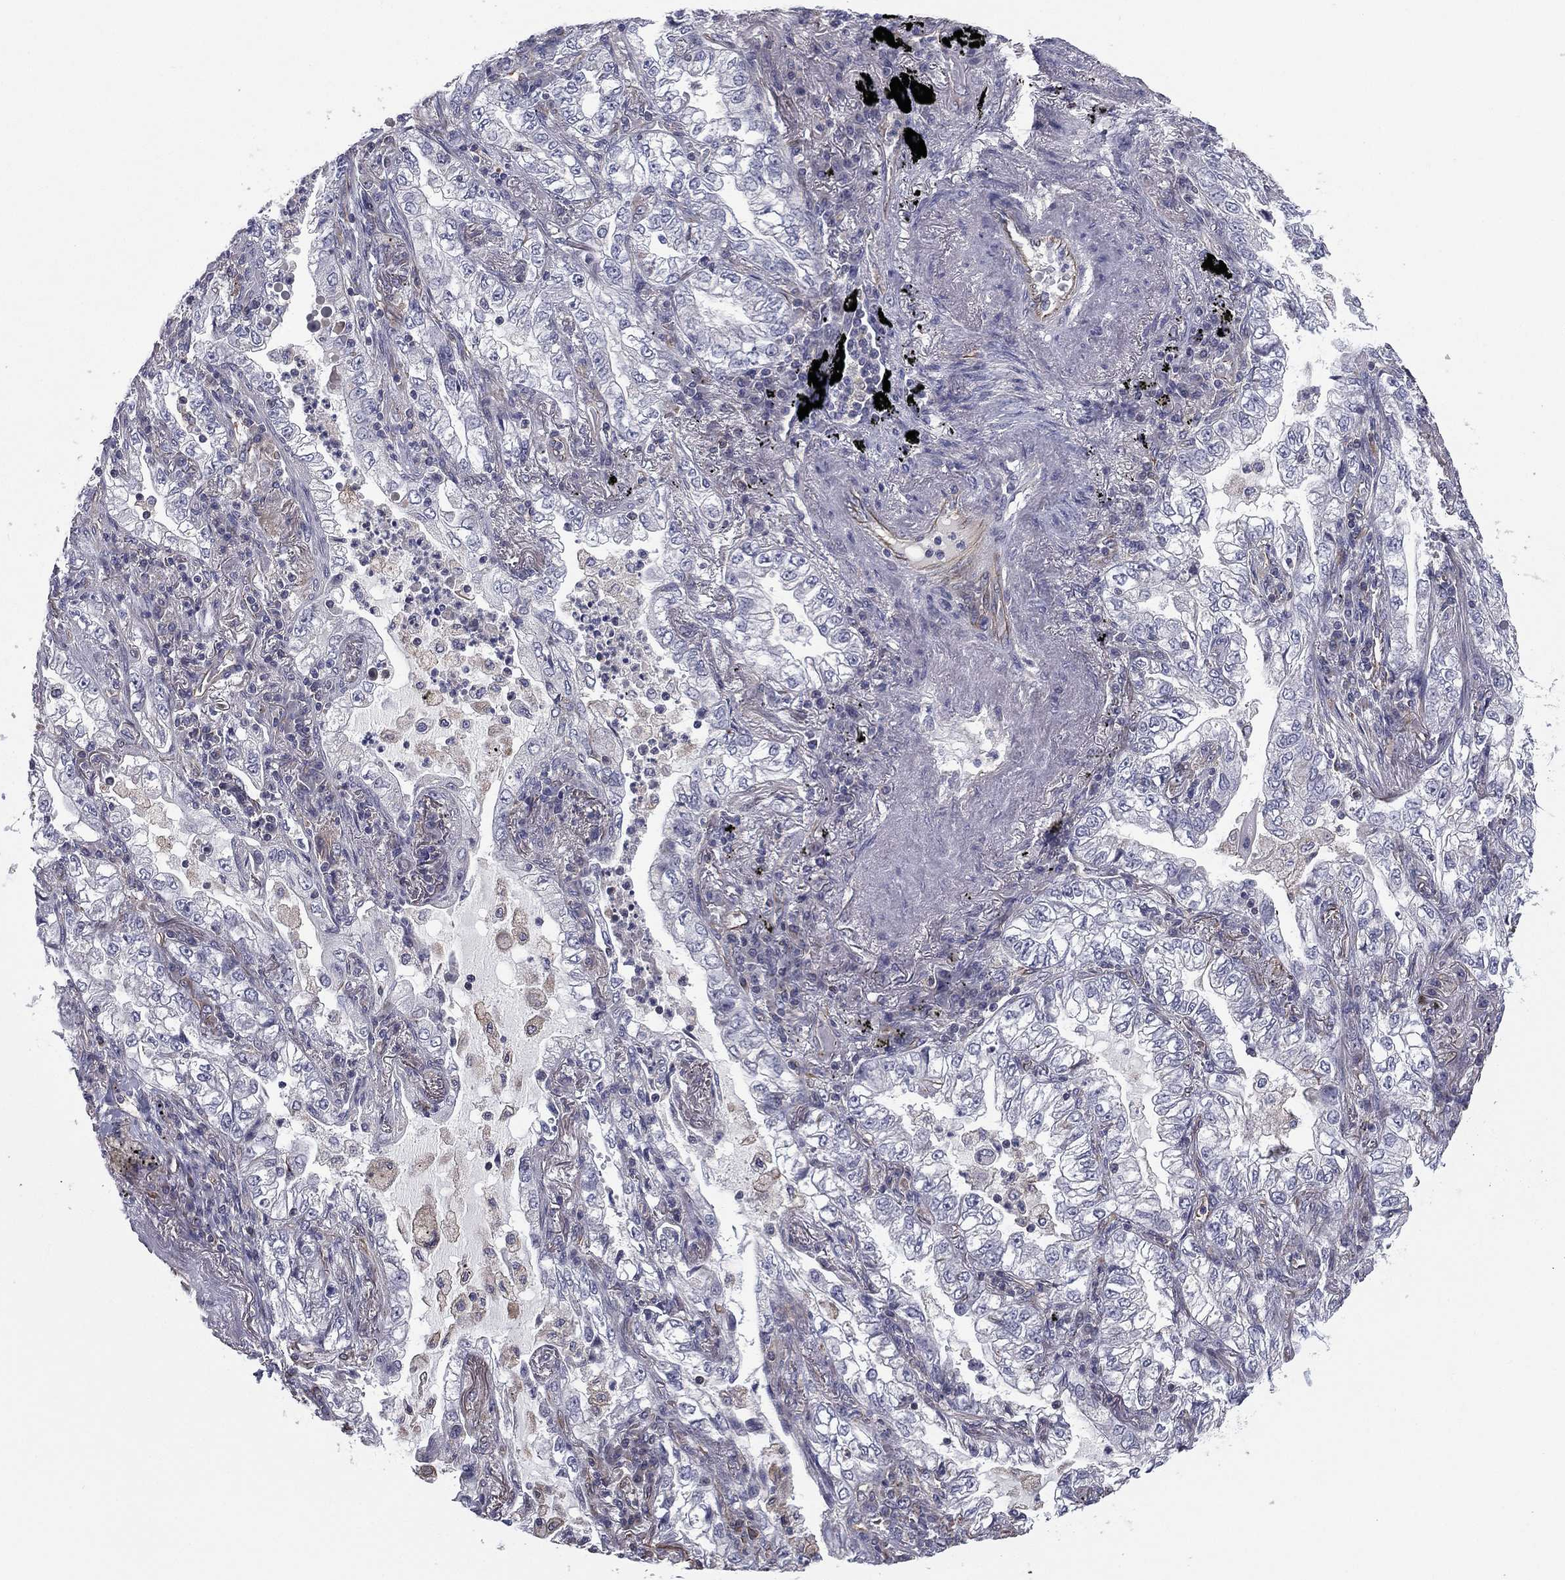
{"staining": {"intensity": "negative", "quantity": "none", "location": "none"}, "tissue": "lung cancer", "cell_type": "Tumor cells", "image_type": "cancer", "snomed": [{"axis": "morphology", "description": "Adenocarcinoma, NOS"}, {"axis": "topography", "description": "Lung"}], "caption": "Lung cancer (adenocarcinoma) stained for a protein using IHC demonstrates no positivity tumor cells.", "gene": "SCUBE1", "patient": {"sex": "female", "age": 73}}